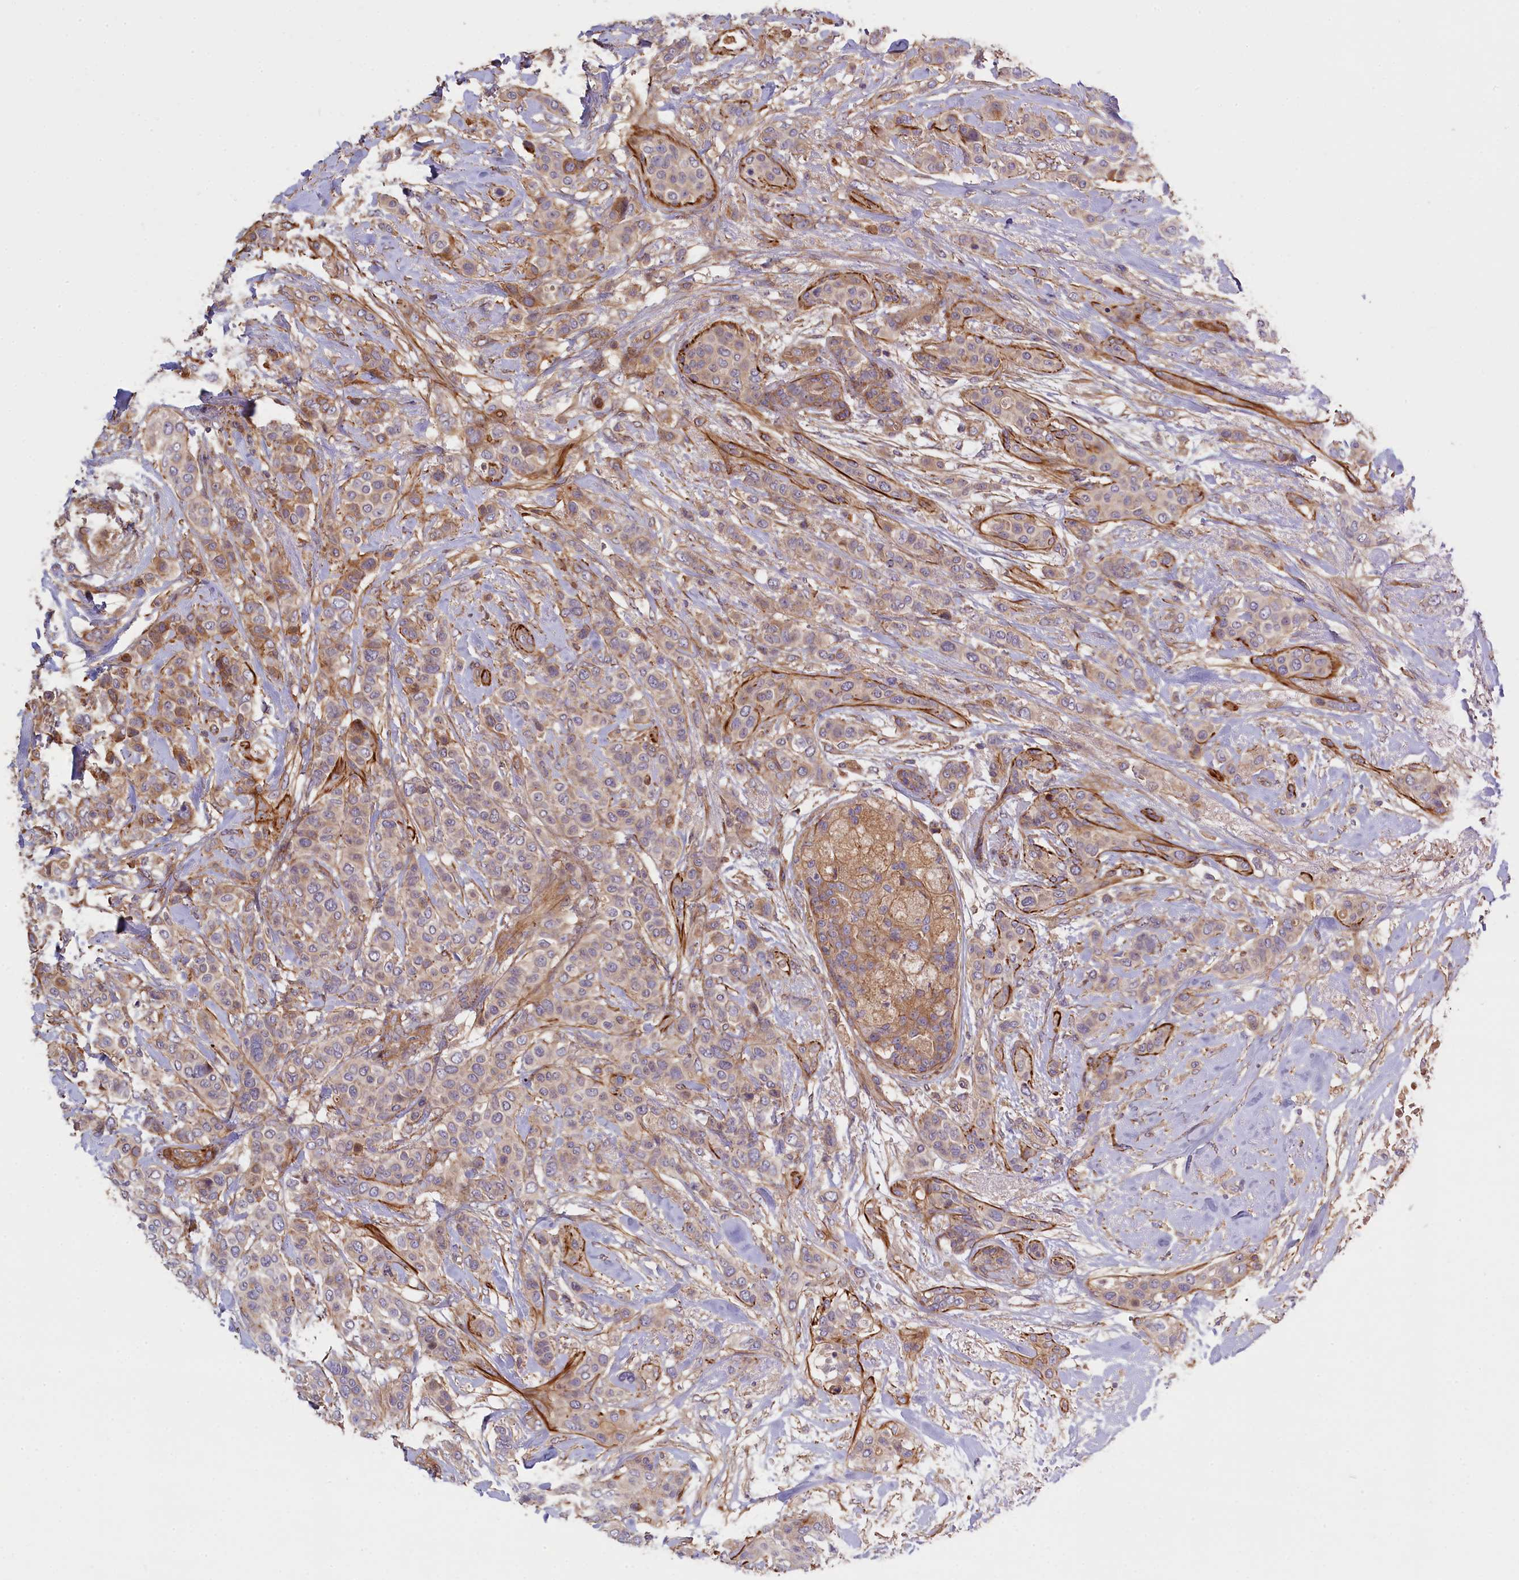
{"staining": {"intensity": "weak", "quantity": "25%-75%", "location": "cytoplasmic/membranous"}, "tissue": "breast cancer", "cell_type": "Tumor cells", "image_type": "cancer", "snomed": [{"axis": "morphology", "description": "Lobular carcinoma"}, {"axis": "topography", "description": "Breast"}], "caption": "A brown stain highlights weak cytoplasmic/membranous positivity of a protein in breast cancer (lobular carcinoma) tumor cells.", "gene": "FUZ", "patient": {"sex": "female", "age": 51}}